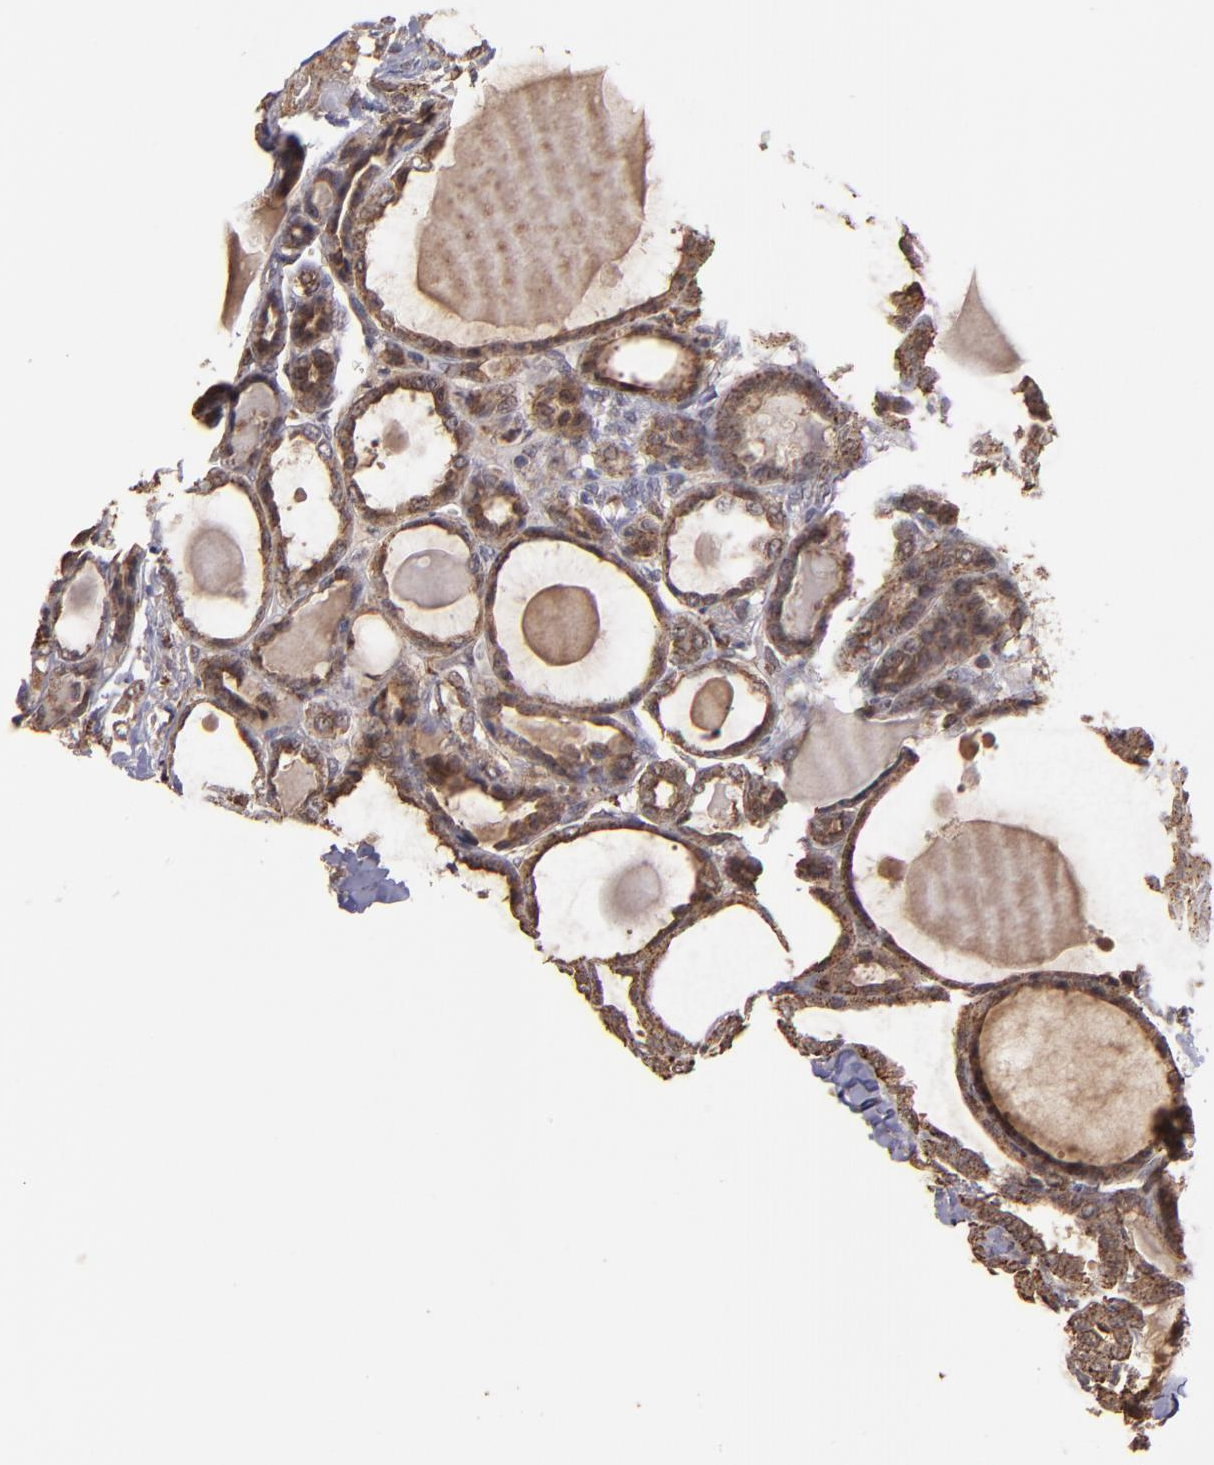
{"staining": {"intensity": "moderate", "quantity": ">75%", "location": "cytoplasmic/membranous,nuclear"}, "tissue": "thyroid cancer", "cell_type": "Tumor cells", "image_type": "cancer", "snomed": [{"axis": "morphology", "description": "Carcinoma, NOS"}, {"axis": "topography", "description": "Thyroid gland"}], "caption": "There is medium levels of moderate cytoplasmic/membranous and nuclear staining in tumor cells of thyroid carcinoma, as demonstrated by immunohistochemical staining (brown color).", "gene": "SIPA1L1", "patient": {"sex": "female", "age": 91}}